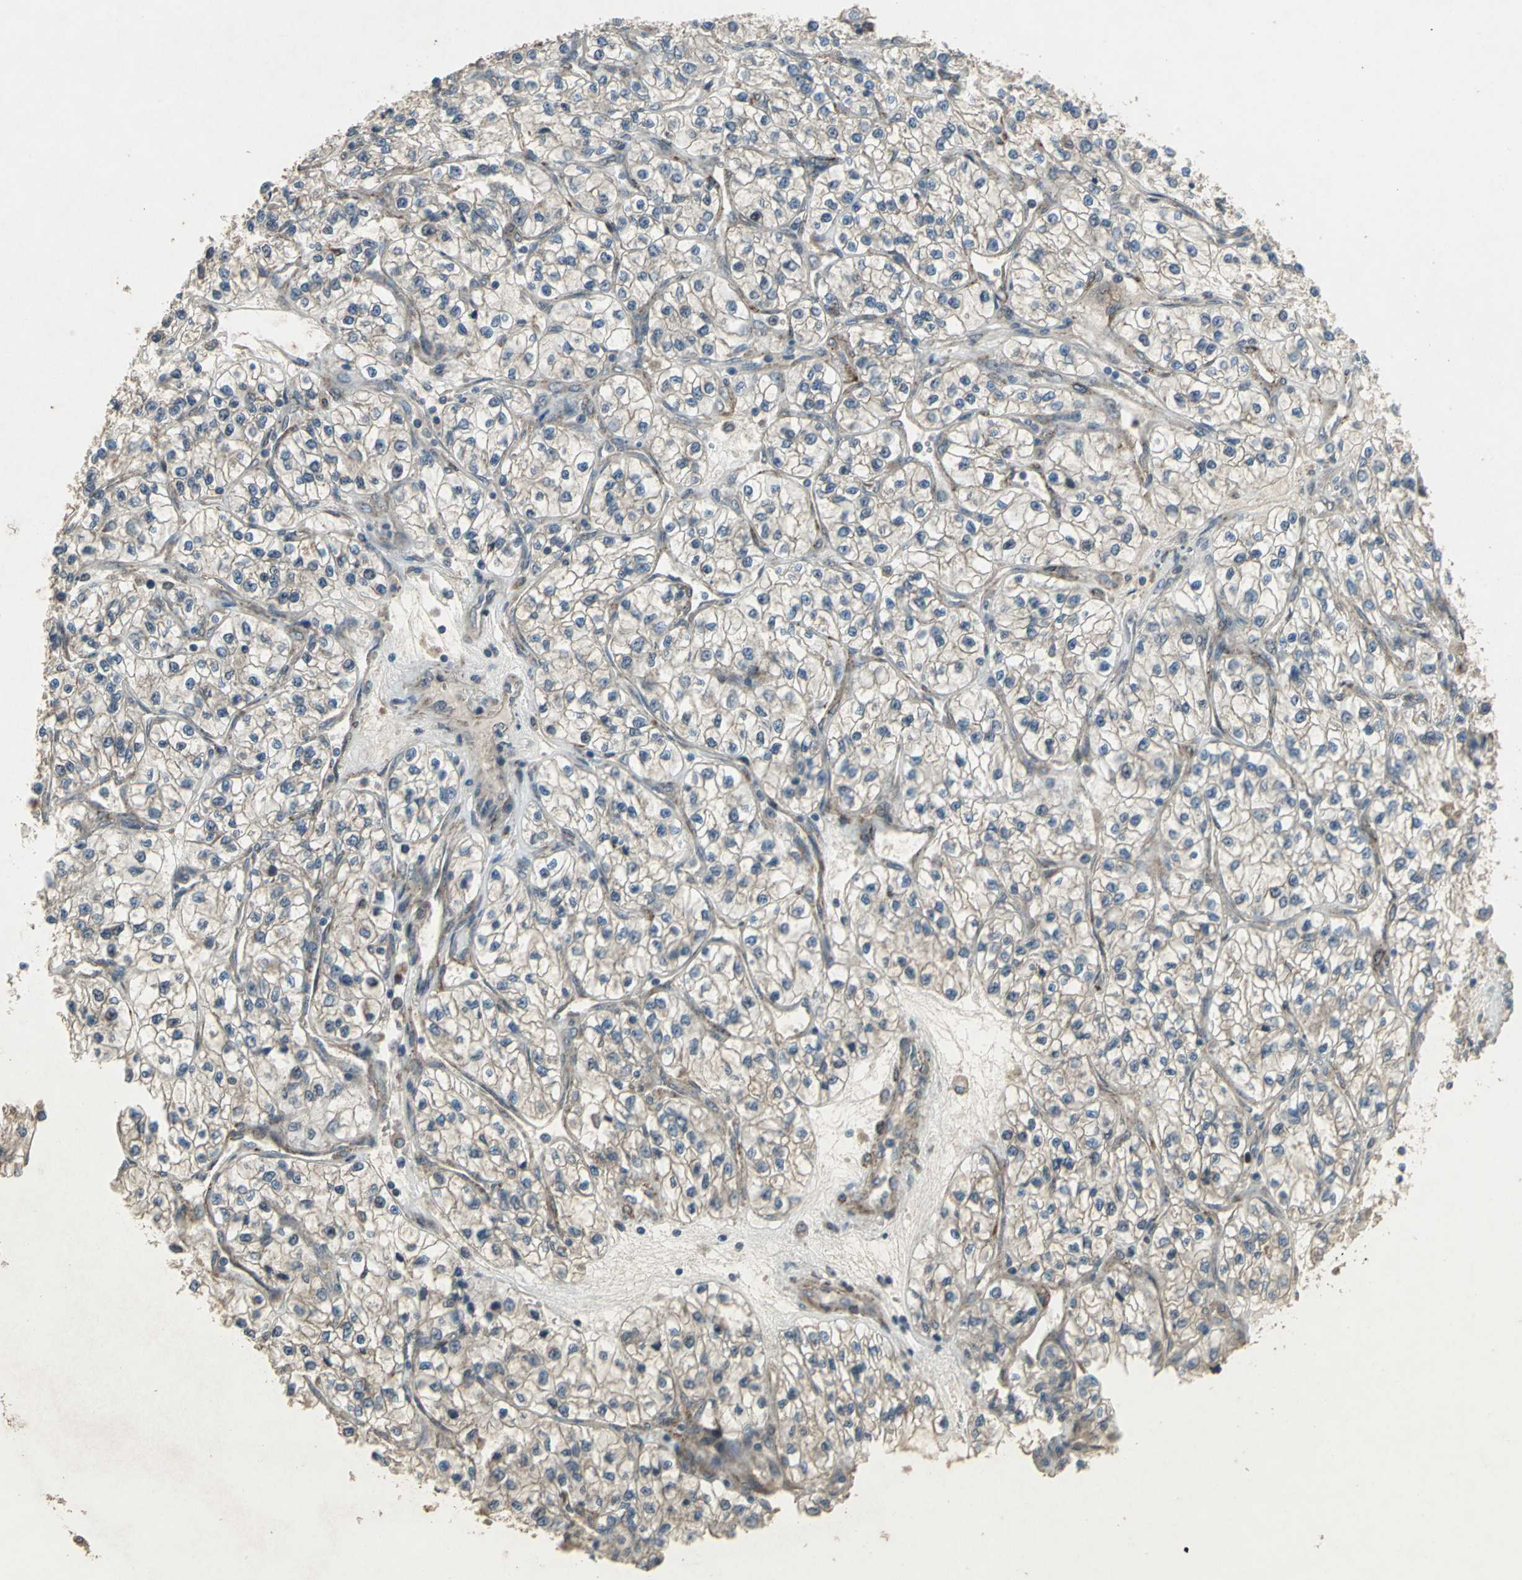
{"staining": {"intensity": "weak", "quantity": ">75%", "location": "cytoplasmic/membranous"}, "tissue": "renal cancer", "cell_type": "Tumor cells", "image_type": "cancer", "snomed": [{"axis": "morphology", "description": "Adenocarcinoma, NOS"}, {"axis": "topography", "description": "Kidney"}], "caption": "Immunohistochemistry histopathology image of neoplastic tissue: human renal adenocarcinoma stained using immunohistochemistry demonstrates low levels of weak protein expression localized specifically in the cytoplasmic/membranous of tumor cells, appearing as a cytoplasmic/membranous brown color.", "gene": "SEPTIN4", "patient": {"sex": "female", "age": 57}}